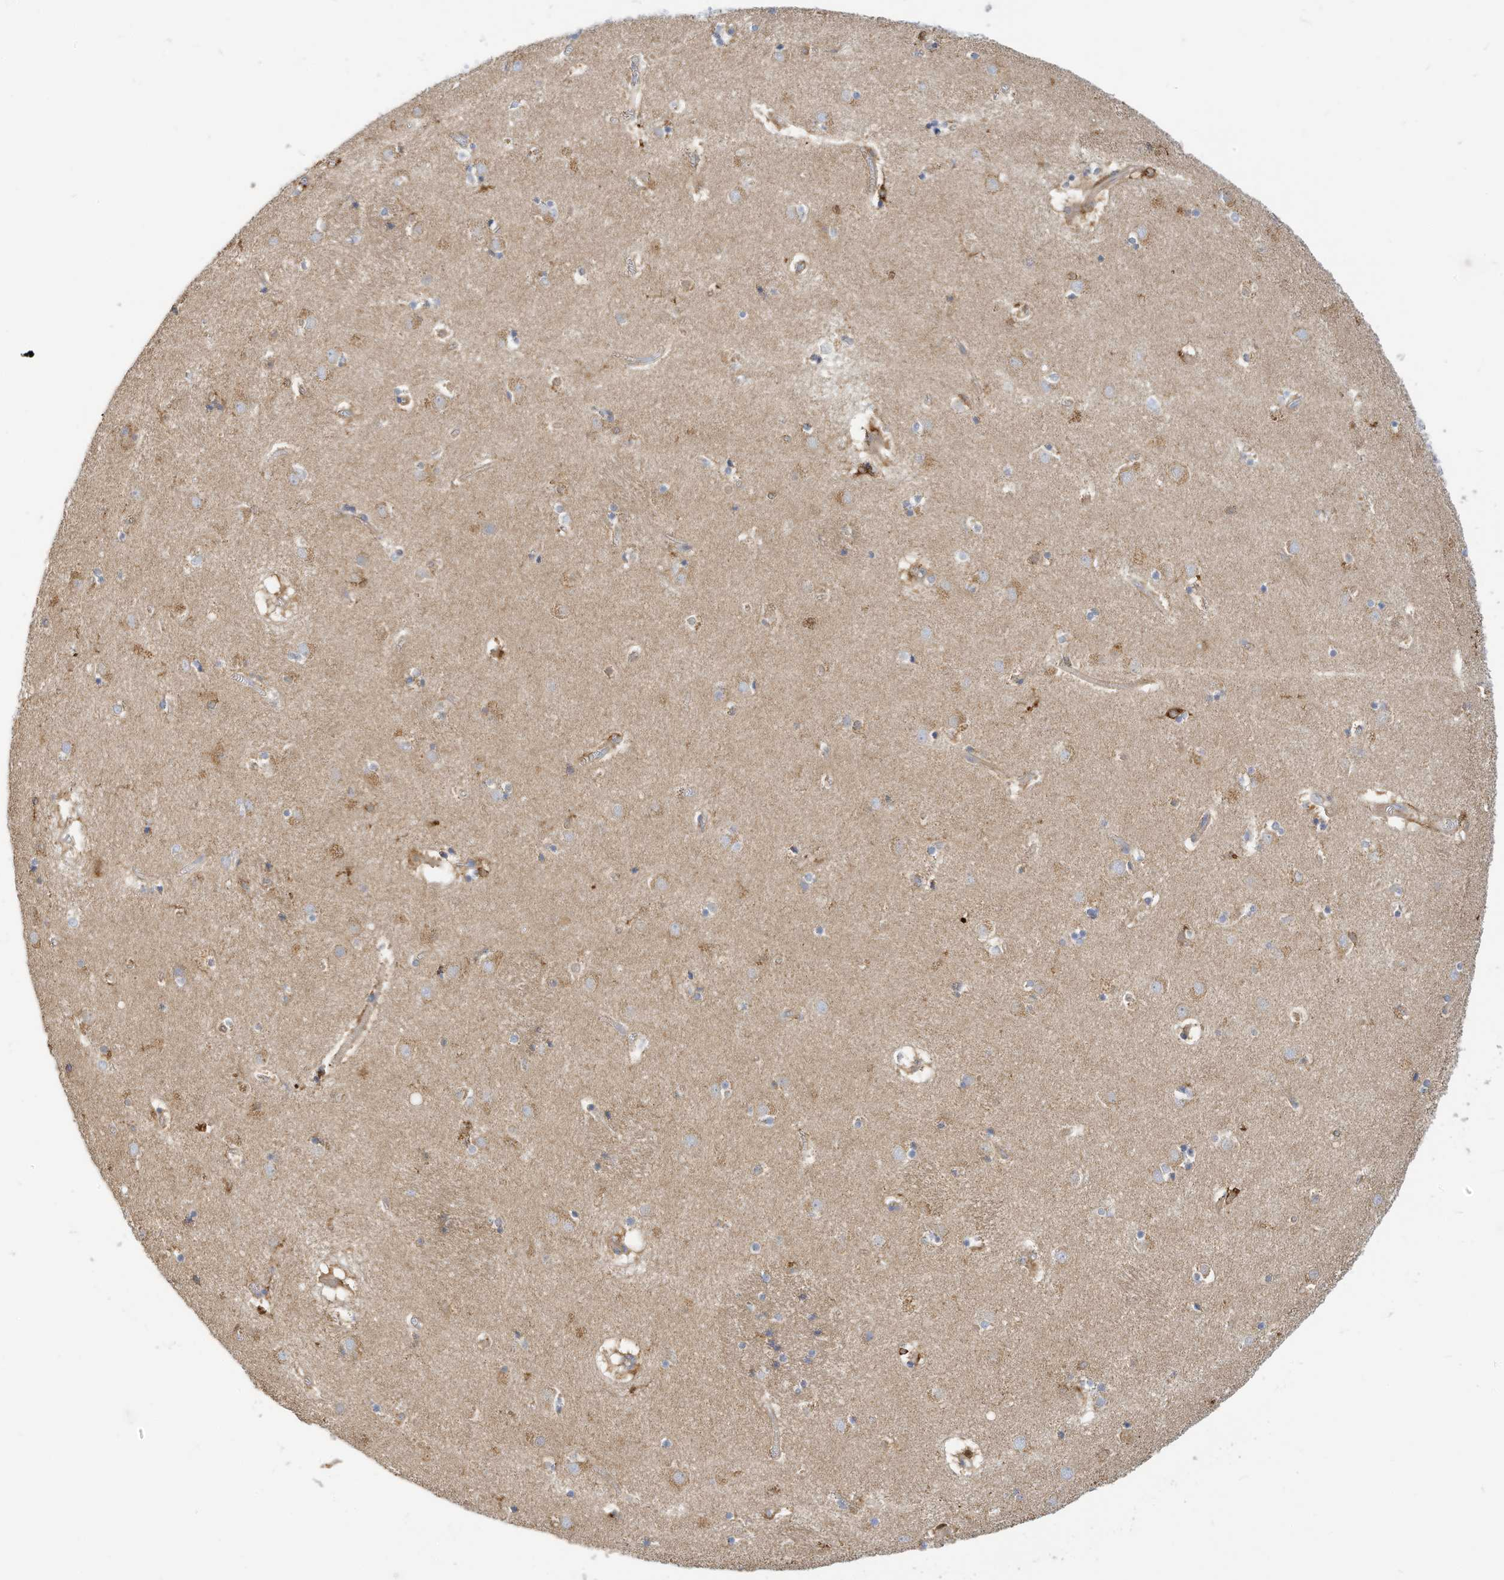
{"staining": {"intensity": "weak", "quantity": "<25%", "location": "cytoplasmic/membranous"}, "tissue": "caudate", "cell_type": "Glial cells", "image_type": "normal", "snomed": [{"axis": "morphology", "description": "Normal tissue, NOS"}, {"axis": "topography", "description": "Lateral ventricle wall"}], "caption": "This is an immunohistochemistry photomicrograph of benign human caudate. There is no positivity in glial cells.", "gene": "RHOH", "patient": {"sex": "male", "age": 70}}